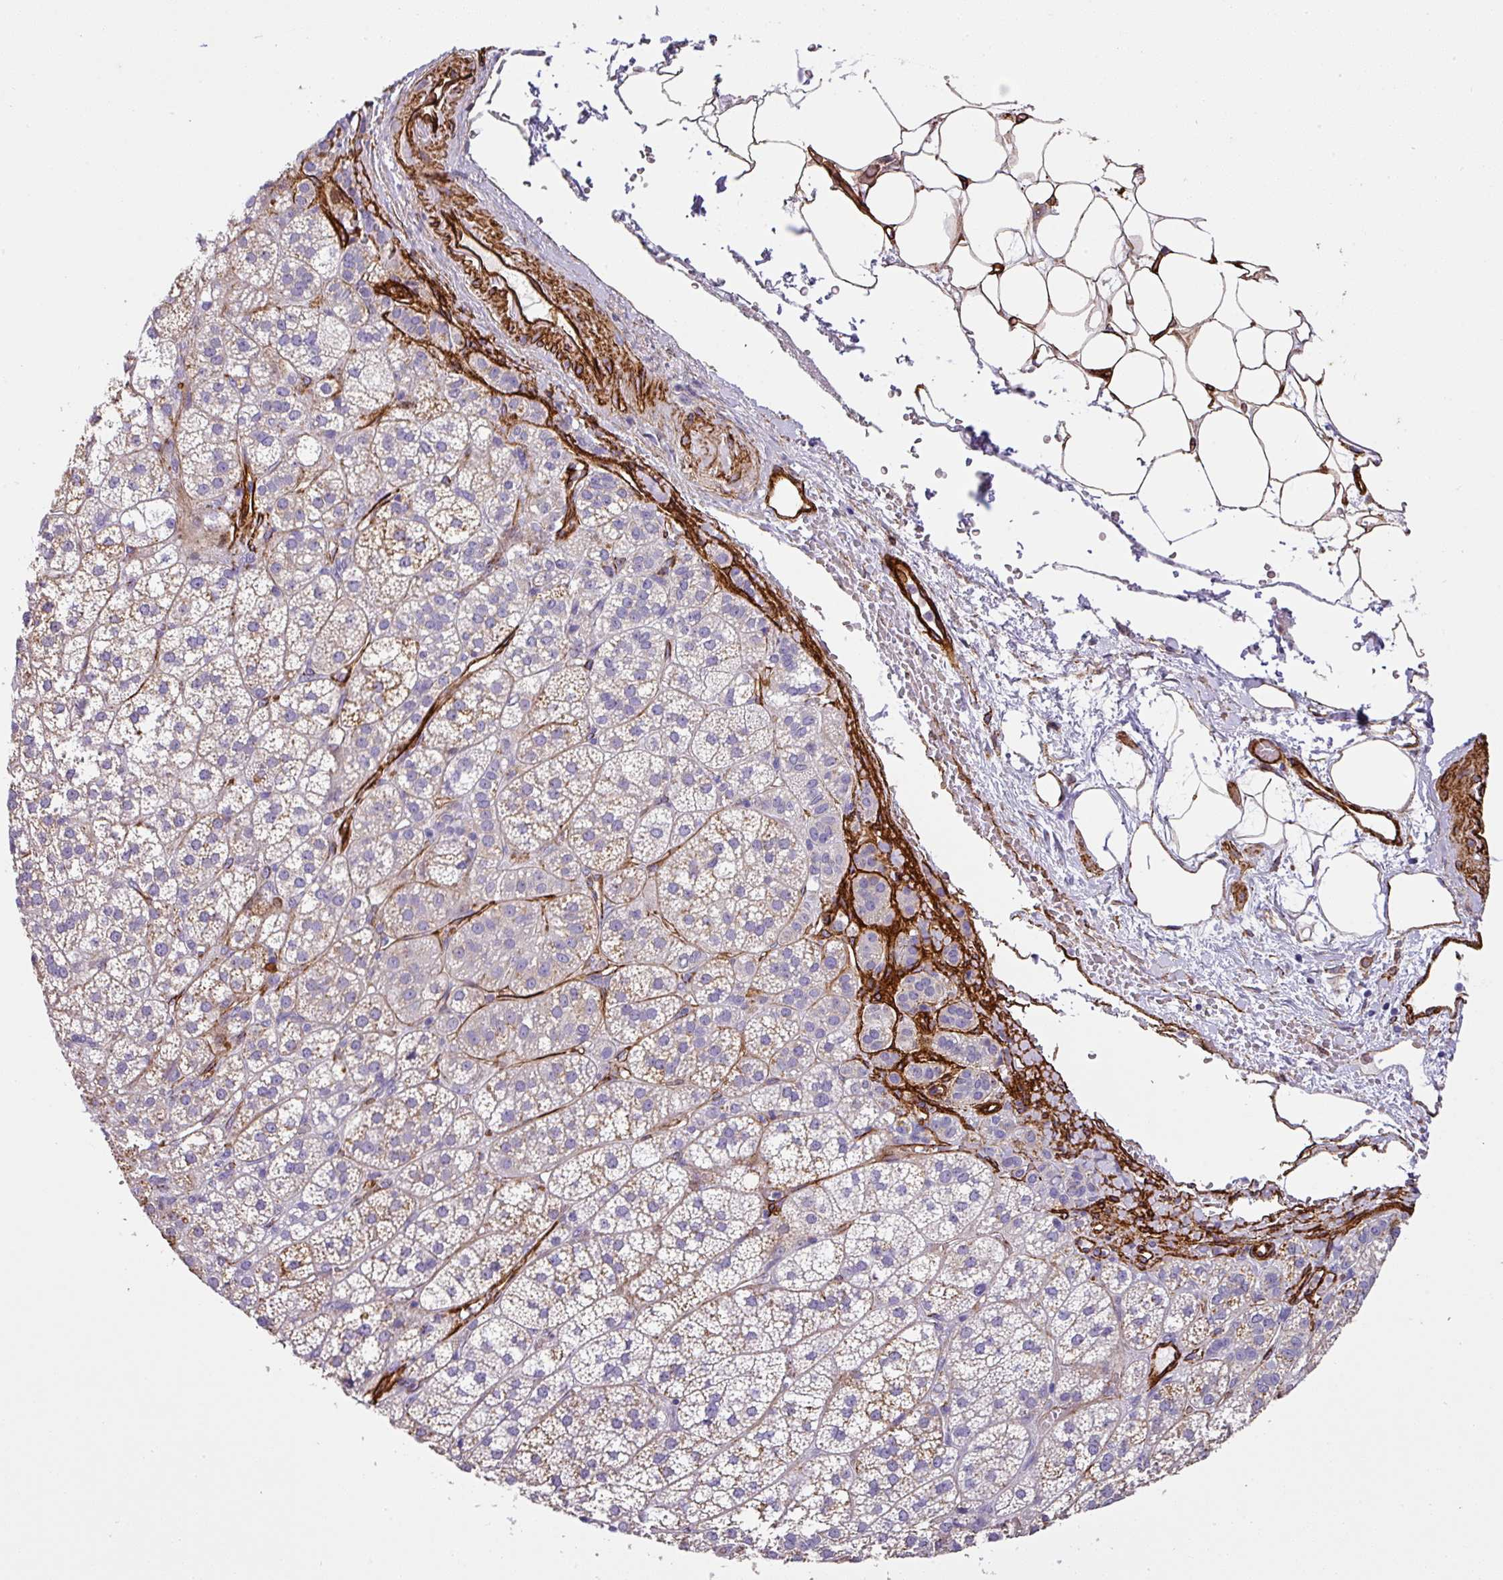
{"staining": {"intensity": "moderate", "quantity": "25%-75%", "location": "cytoplasmic/membranous"}, "tissue": "adrenal gland", "cell_type": "Glandular cells", "image_type": "normal", "snomed": [{"axis": "morphology", "description": "Normal tissue, NOS"}, {"axis": "topography", "description": "Adrenal gland"}], "caption": "Unremarkable adrenal gland exhibits moderate cytoplasmic/membranous positivity in about 25%-75% of glandular cells The protein is stained brown, and the nuclei are stained in blue (DAB (3,3'-diaminobenzidine) IHC with brightfield microscopy, high magnification)..", "gene": "SLC25A17", "patient": {"sex": "female", "age": 60}}